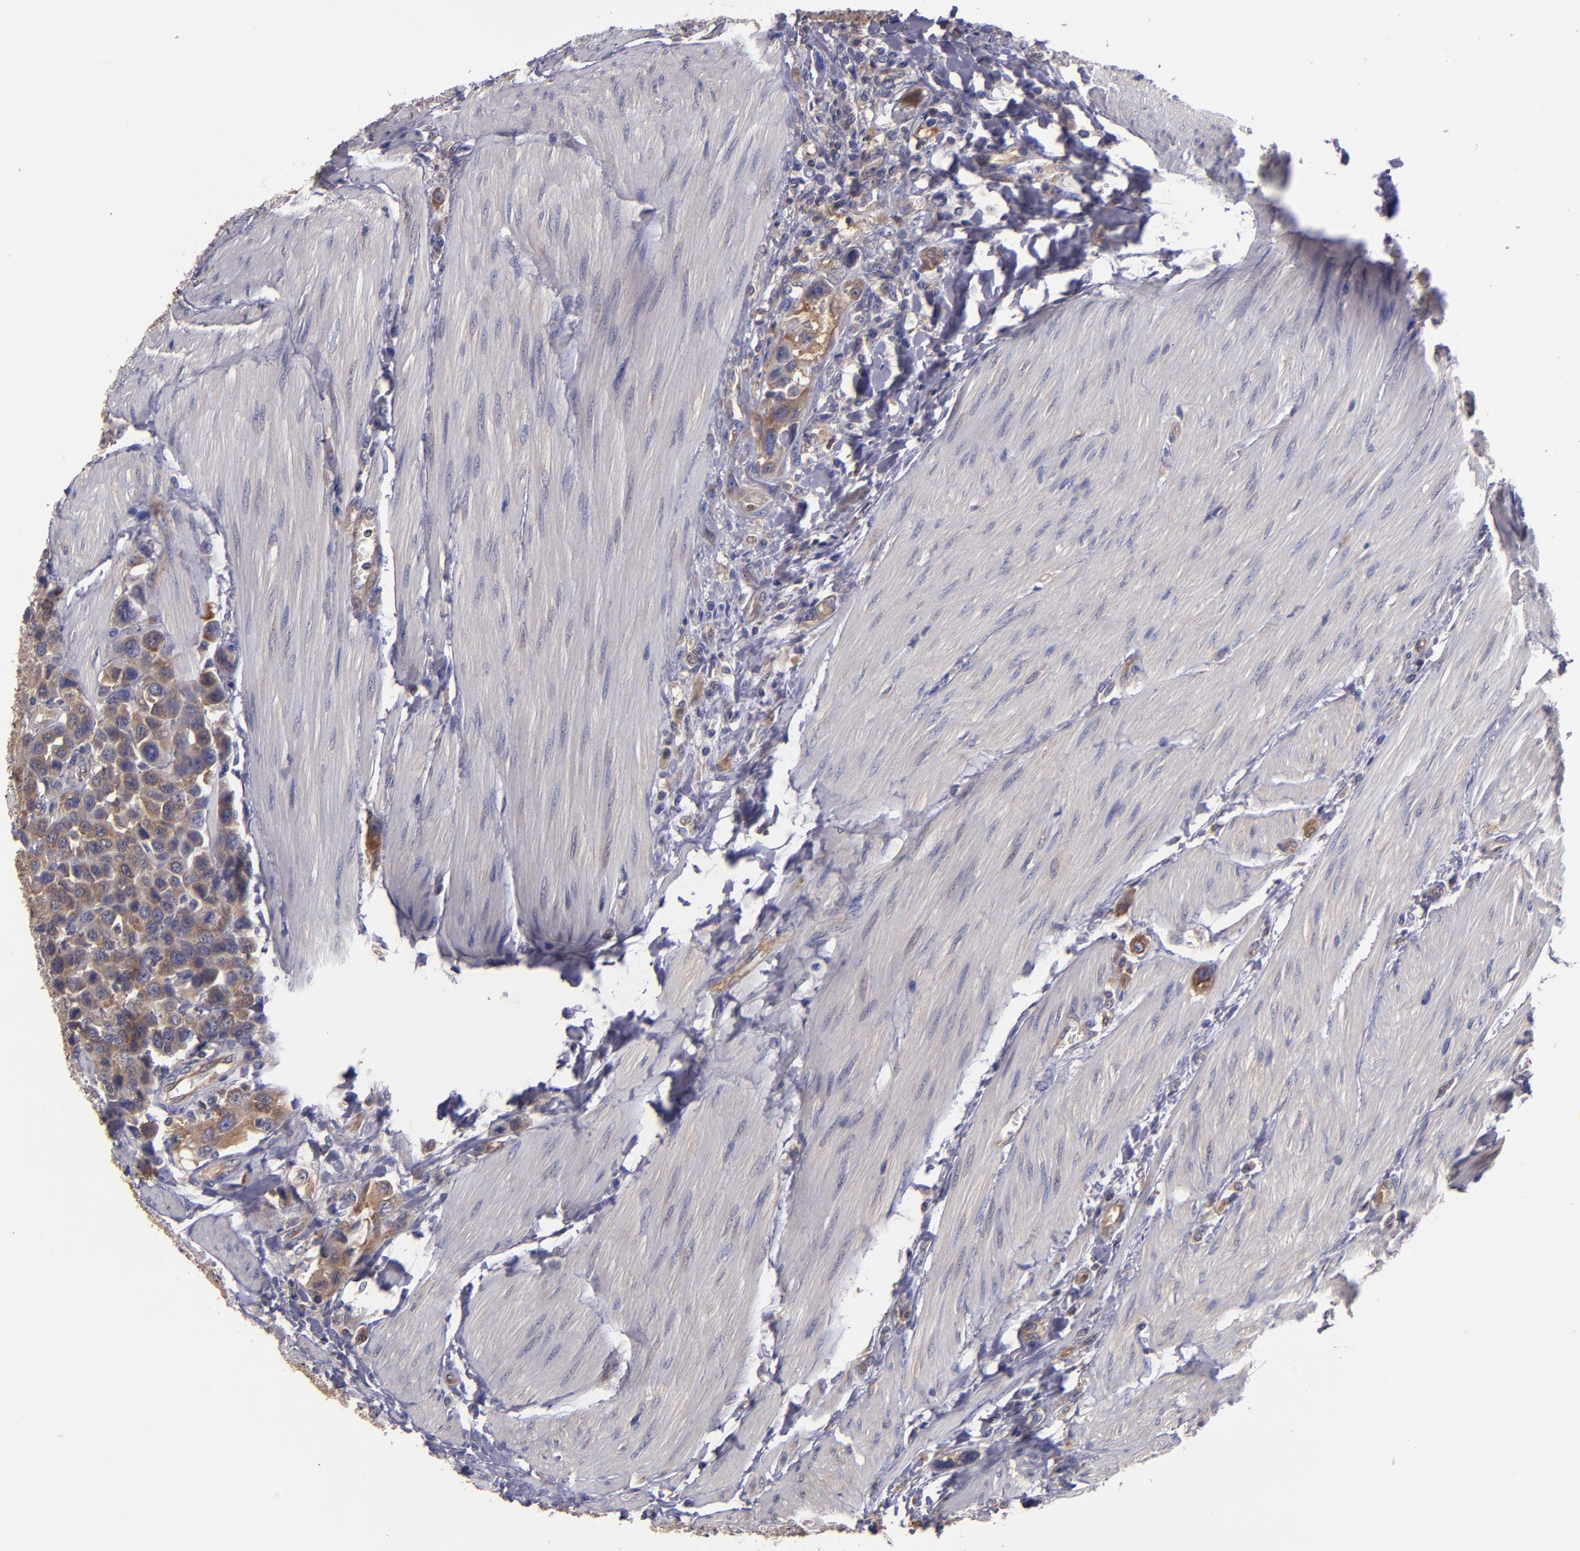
{"staining": {"intensity": "moderate", "quantity": "25%-75%", "location": "cytoplasmic/membranous"}, "tissue": "urothelial cancer", "cell_type": "Tumor cells", "image_type": "cancer", "snomed": [{"axis": "morphology", "description": "Urothelial carcinoma, High grade"}, {"axis": "topography", "description": "Urinary bladder"}], "caption": "Human urothelial carcinoma (high-grade) stained for a protein (brown) exhibits moderate cytoplasmic/membranous positive staining in about 25%-75% of tumor cells.", "gene": "CARS1", "patient": {"sex": "male", "age": 50}}